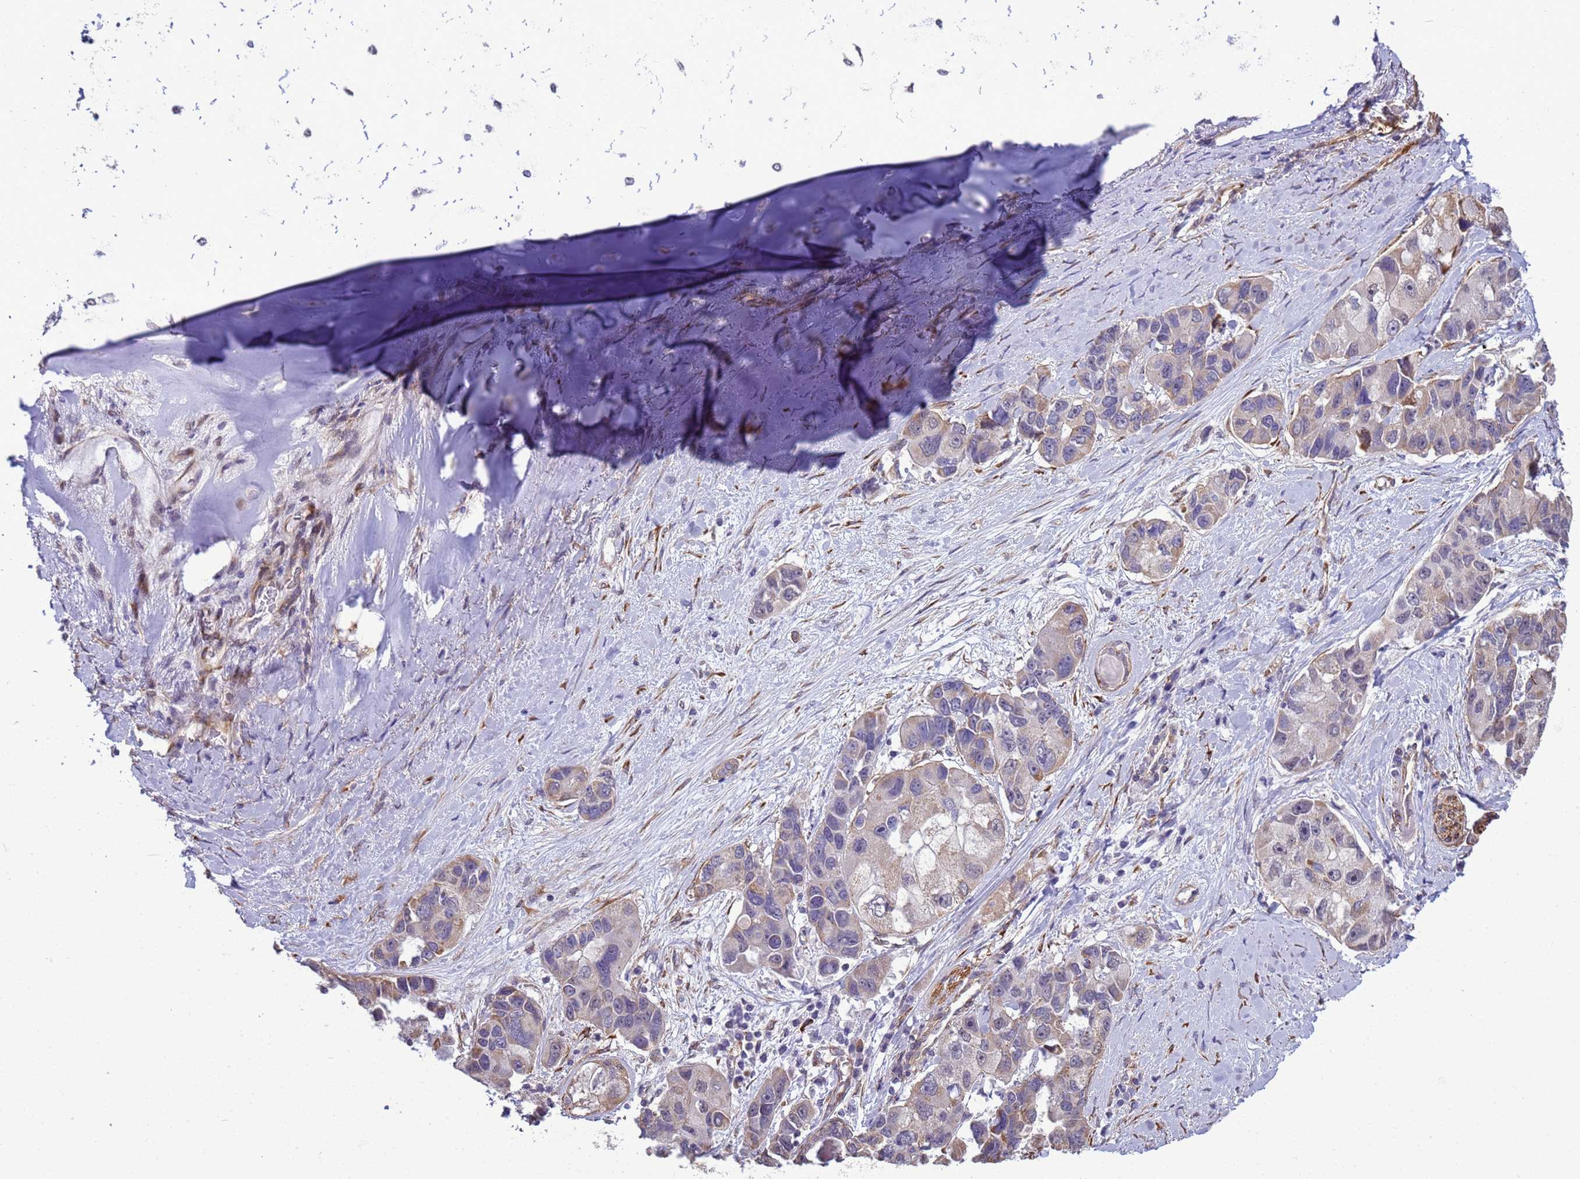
{"staining": {"intensity": "weak", "quantity": "<25%", "location": "cytoplasmic/membranous"}, "tissue": "lung cancer", "cell_type": "Tumor cells", "image_type": "cancer", "snomed": [{"axis": "morphology", "description": "Adenocarcinoma, NOS"}, {"axis": "topography", "description": "Lung"}], "caption": "High power microscopy histopathology image of an immunohistochemistry histopathology image of adenocarcinoma (lung), revealing no significant staining in tumor cells. The staining was performed using DAB to visualize the protein expression in brown, while the nuclei were stained in blue with hematoxylin (Magnification: 20x).", "gene": "ITGB4", "patient": {"sex": "female", "age": 54}}